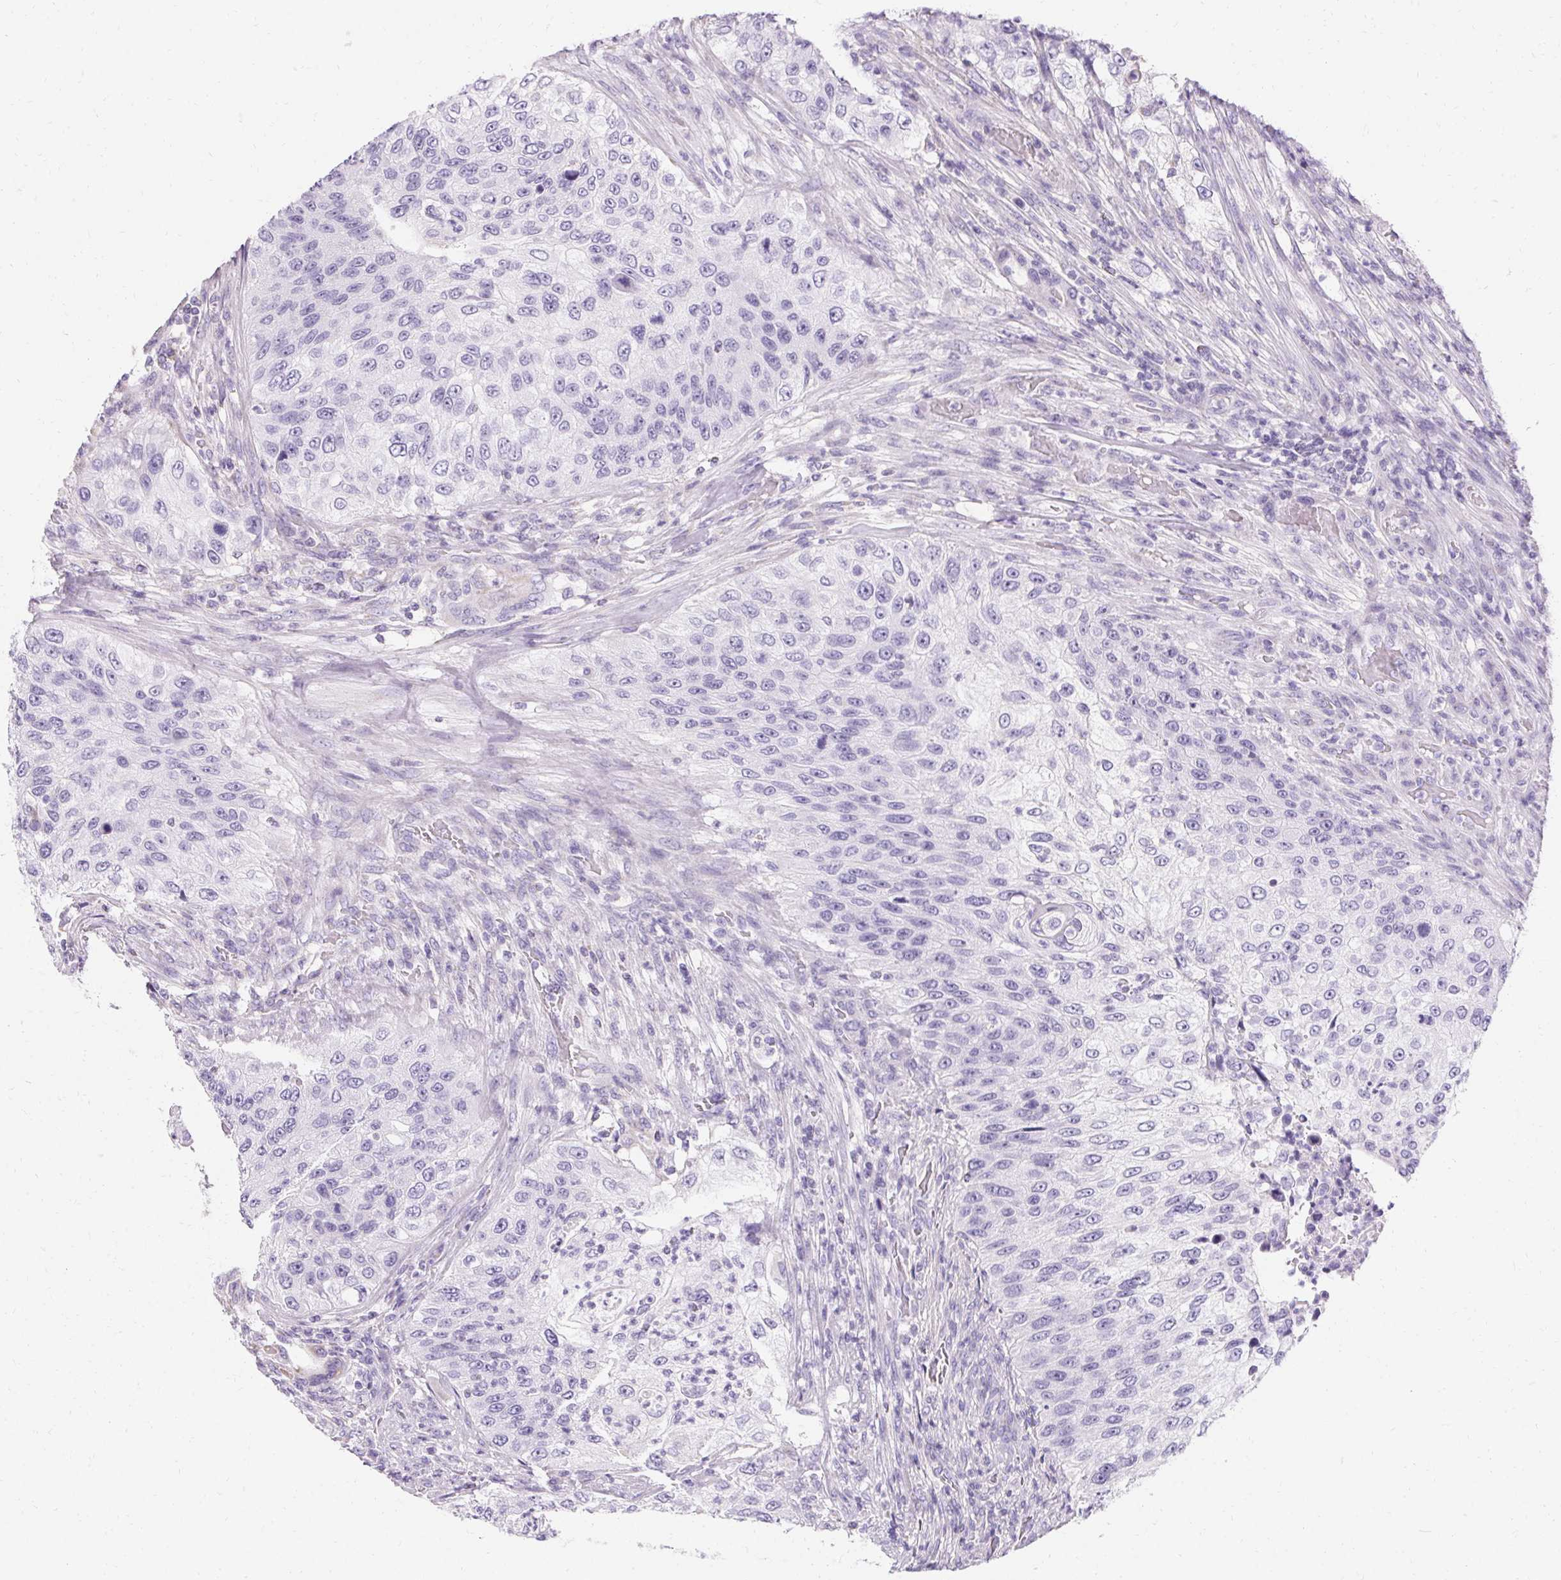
{"staining": {"intensity": "negative", "quantity": "none", "location": "none"}, "tissue": "urothelial cancer", "cell_type": "Tumor cells", "image_type": "cancer", "snomed": [{"axis": "morphology", "description": "Urothelial carcinoma, High grade"}, {"axis": "topography", "description": "Urinary bladder"}], "caption": "IHC photomicrograph of human urothelial cancer stained for a protein (brown), which shows no expression in tumor cells.", "gene": "ASGR2", "patient": {"sex": "female", "age": 60}}